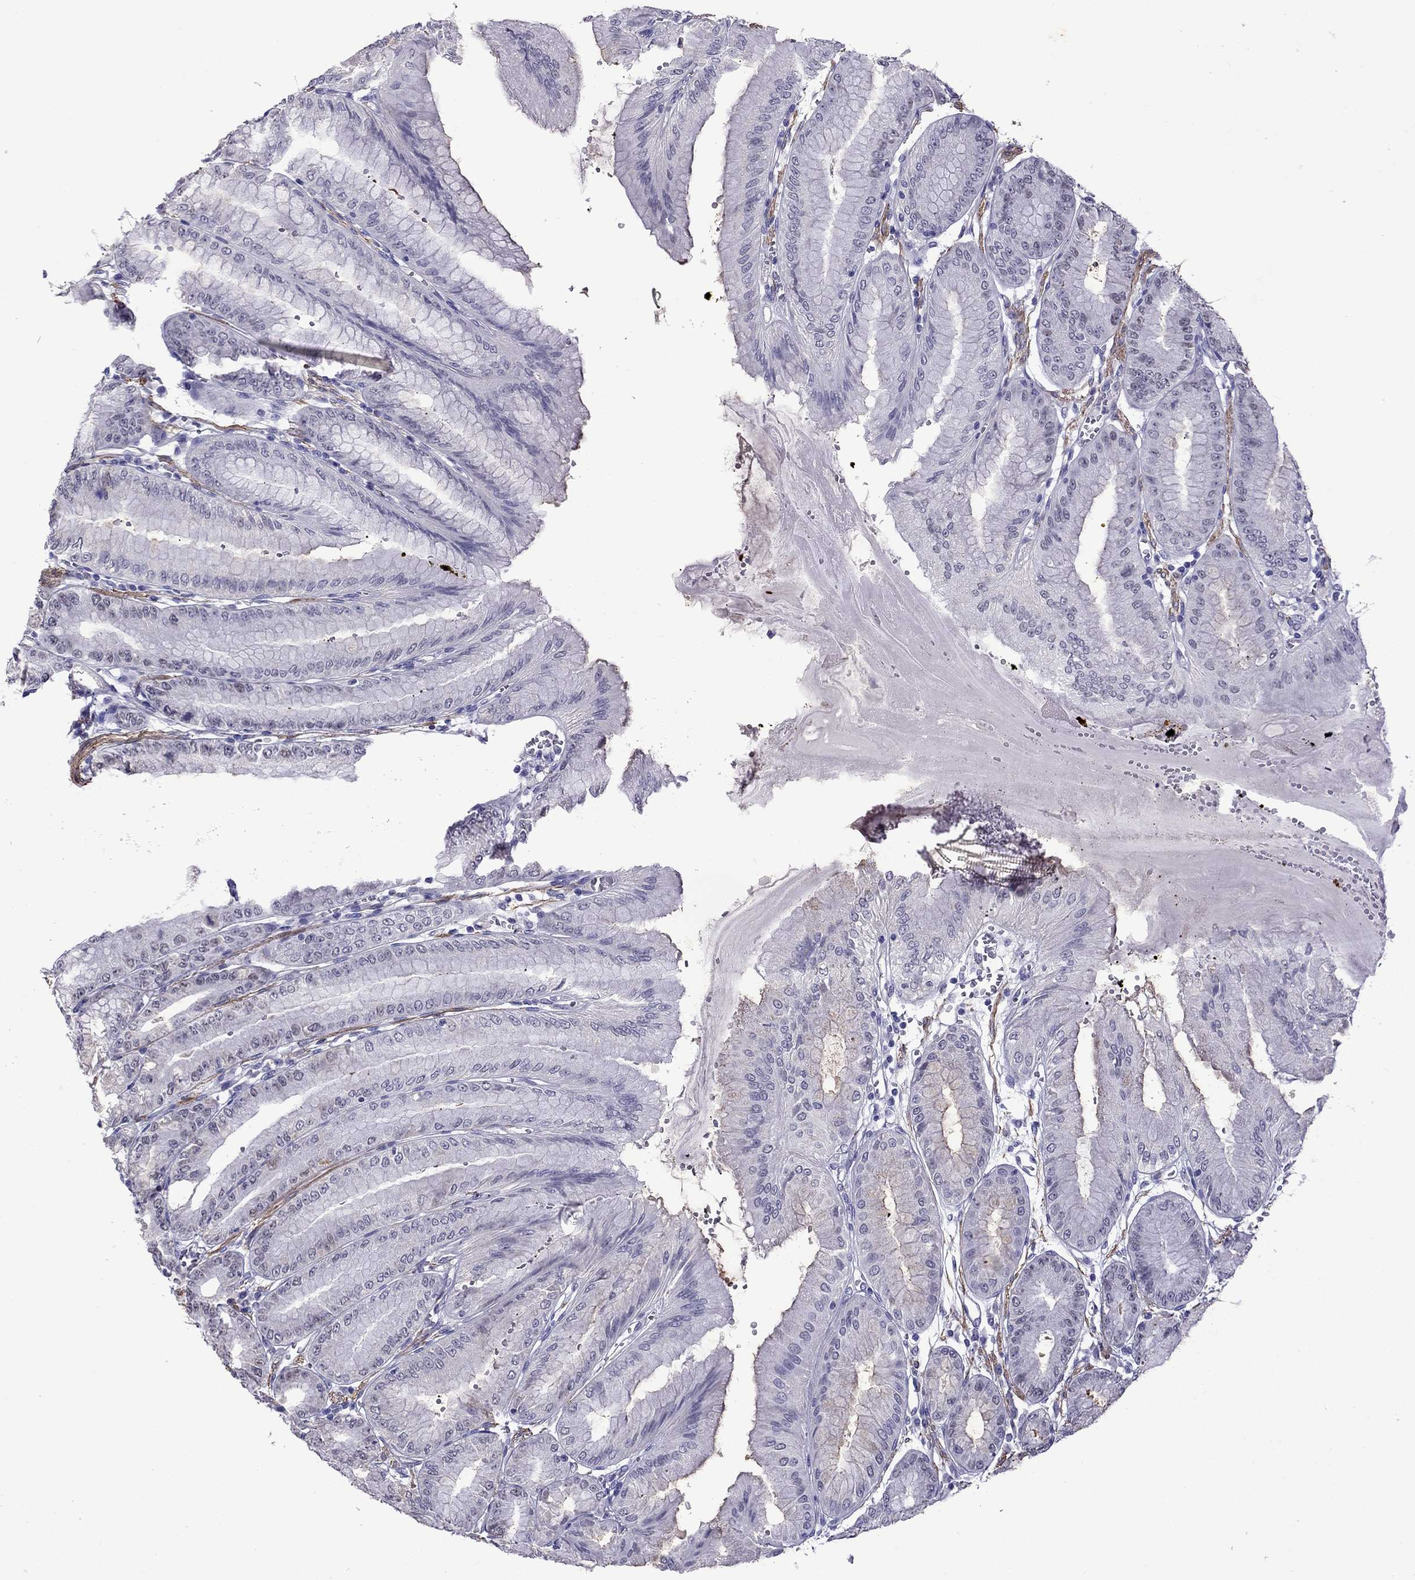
{"staining": {"intensity": "strong", "quantity": "<25%", "location": "cytoplasmic/membranous"}, "tissue": "stomach", "cell_type": "Glandular cells", "image_type": "normal", "snomed": [{"axis": "morphology", "description": "Normal tissue, NOS"}, {"axis": "topography", "description": "Stomach, lower"}], "caption": "Protein staining by immunohistochemistry exhibits strong cytoplasmic/membranous expression in about <25% of glandular cells in benign stomach. Immunohistochemistry stains the protein of interest in brown and the nuclei are stained blue.", "gene": "CHRNA5", "patient": {"sex": "male", "age": 71}}